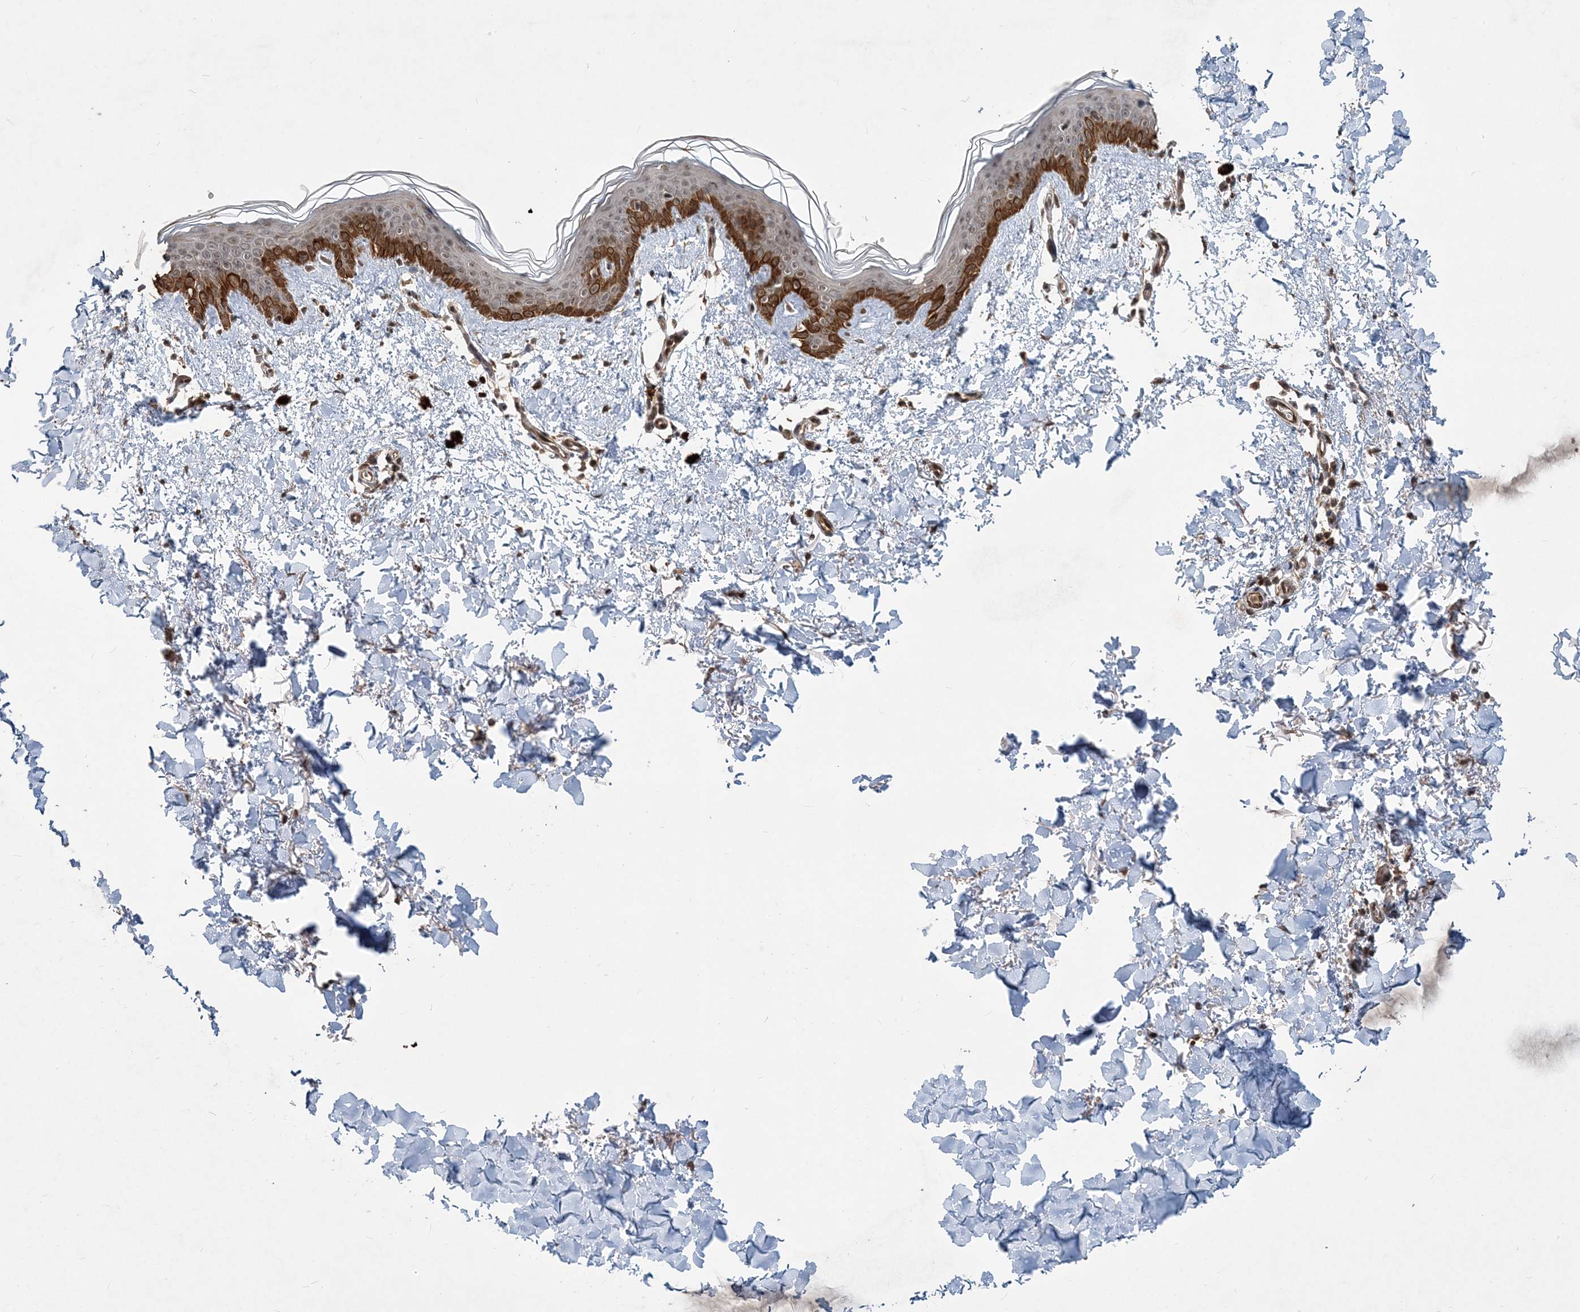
{"staining": {"intensity": "moderate", "quantity": ">75%", "location": "cytoplasmic/membranous,nuclear"}, "tissue": "skin", "cell_type": "Fibroblasts", "image_type": "normal", "snomed": [{"axis": "morphology", "description": "Normal tissue, NOS"}, {"axis": "topography", "description": "Skin"}], "caption": "Moderate cytoplasmic/membranous,nuclear positivity for a protein is seen in about >75% of fibroblasts of unremarkable skin using immunohistochemistry (IHC).", "gene": "COPS7B", "patient": {"sex": "female", "age": 46}}